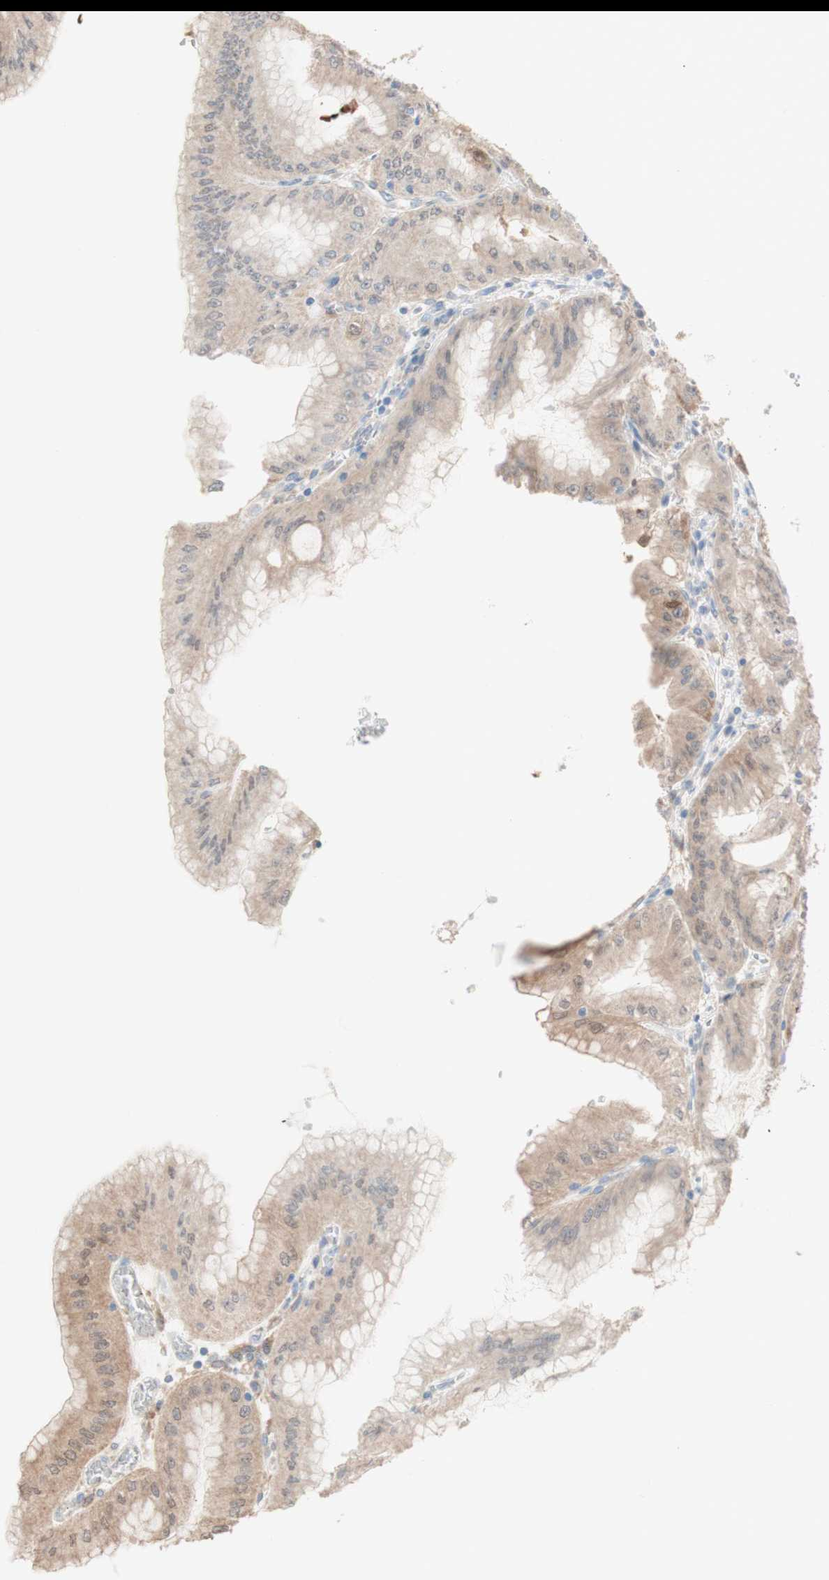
{"staining": {"intensity": "moderate", "quantity": ">75%", "location": "cytoplasmic/membranous,nuclear"}, "tissue": "stomach", "cell_type": "Glandular cells", "image_type": "normal", "snomed": [{"axis": "morphology", "description": "Normal tissue, NOS"}, {"axis": "topography", "description": "Stomach, lower"}], "caption": "About >75% of glandular cells in unremarkable human stomach reveal moderate cytoplasmic/membranous,nuclear protein staining as visualized by brown immunohistochemical staining.", "gene": "COMT", "patient": {"sex": "male", "age": 71}}